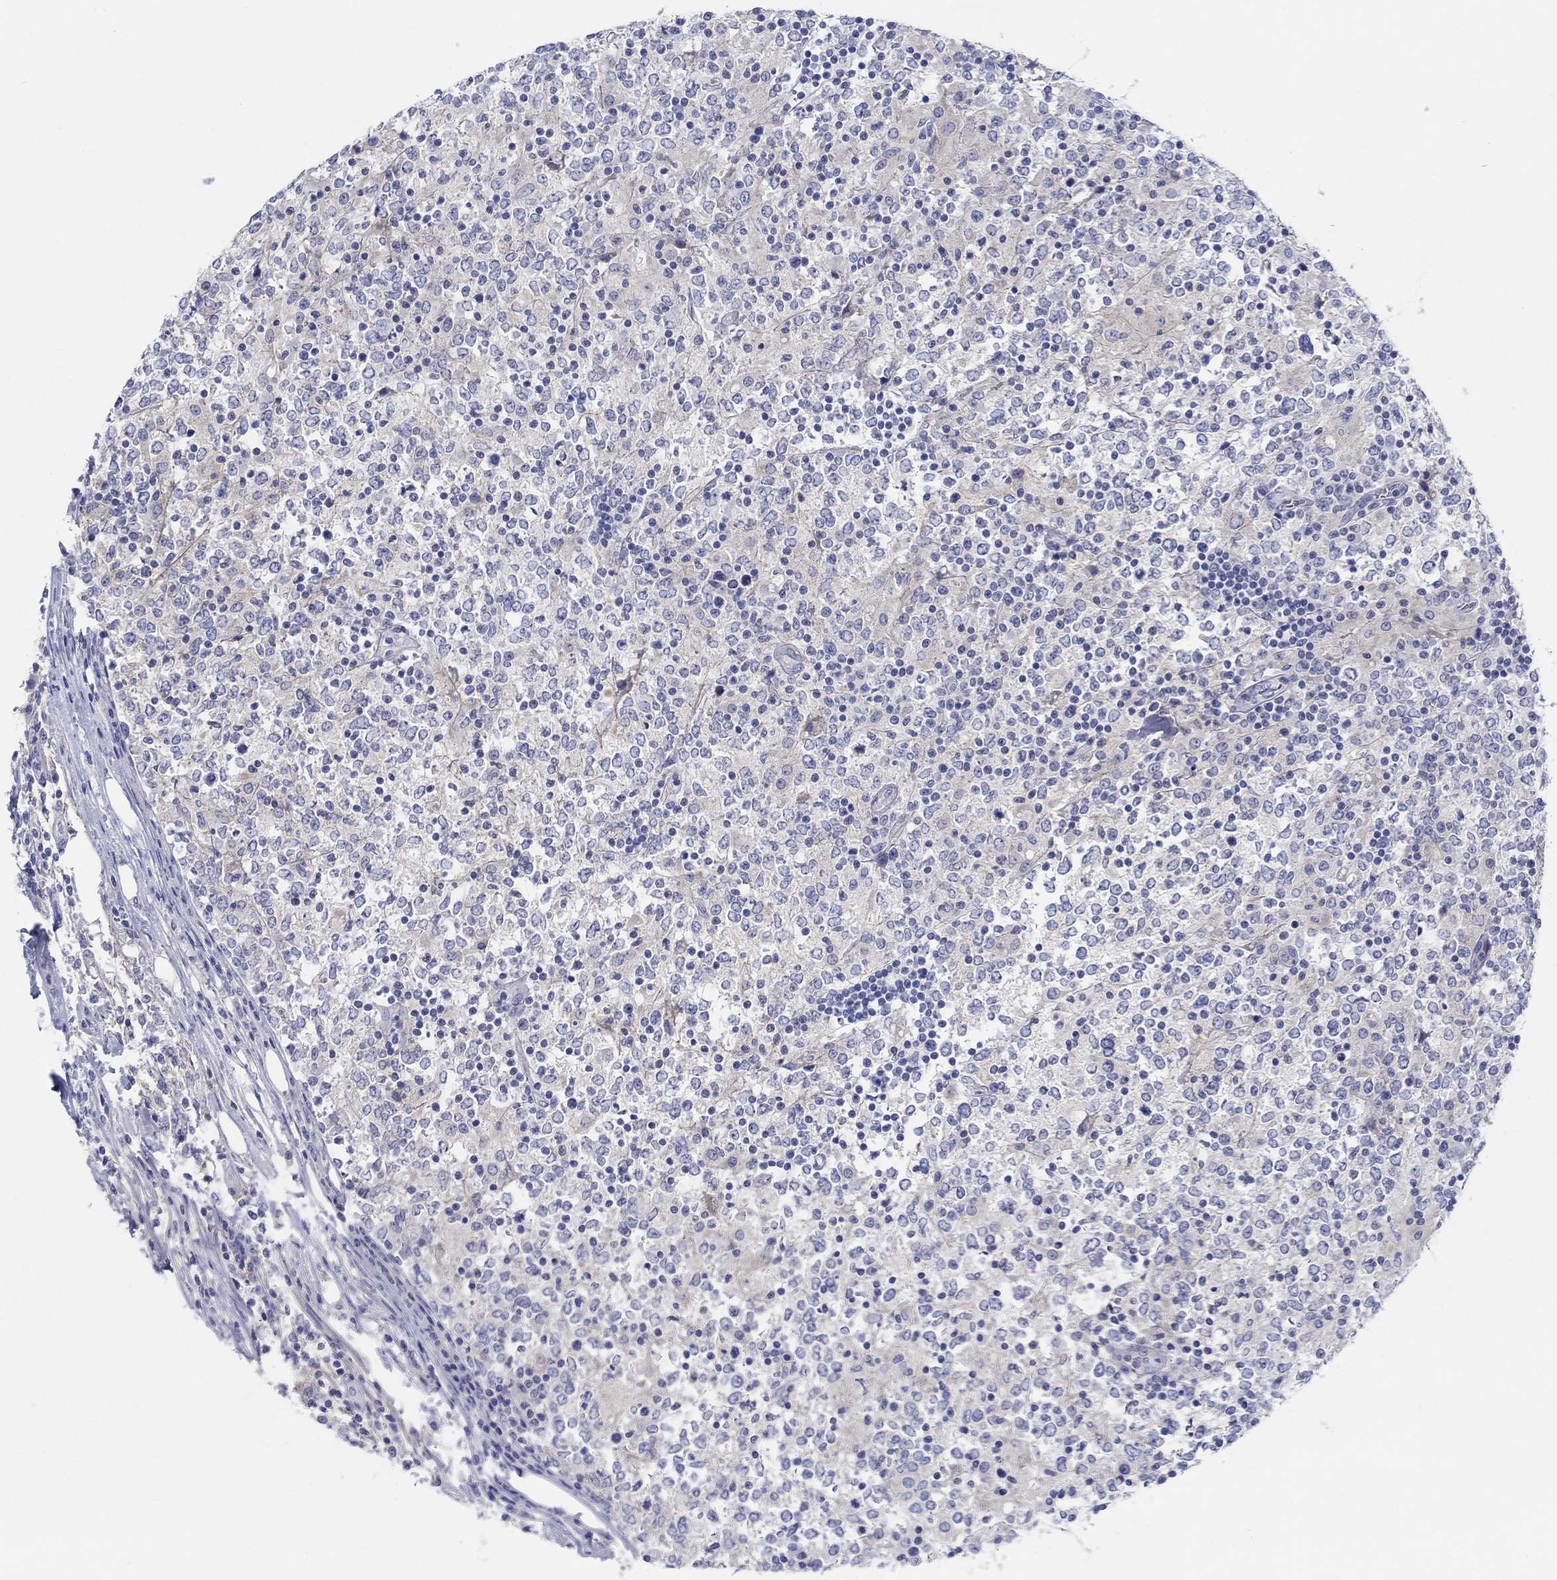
{"staining": {"intensity": "negative", "quantity": "none", "location": "none"}, "tissue": "lymphoma", "cell_type": "Tumor cells", "image_type": "cancer", "snomed": [{"axis": "morphology", "description": "Malignant lymphoma, non-Hodgkin's type, High grade"}, {"axis": "topography", "description": "Lymph node"}], "caption": "High power microscopy image of an immunohistochemistry (IHC) image of high-grade malignant lymphoma, non-Hodgkin's type, revealing no significant expression in tumor cells.", "gene": "HAPLN4", "patient": {"sex": "female", "age": 84}}